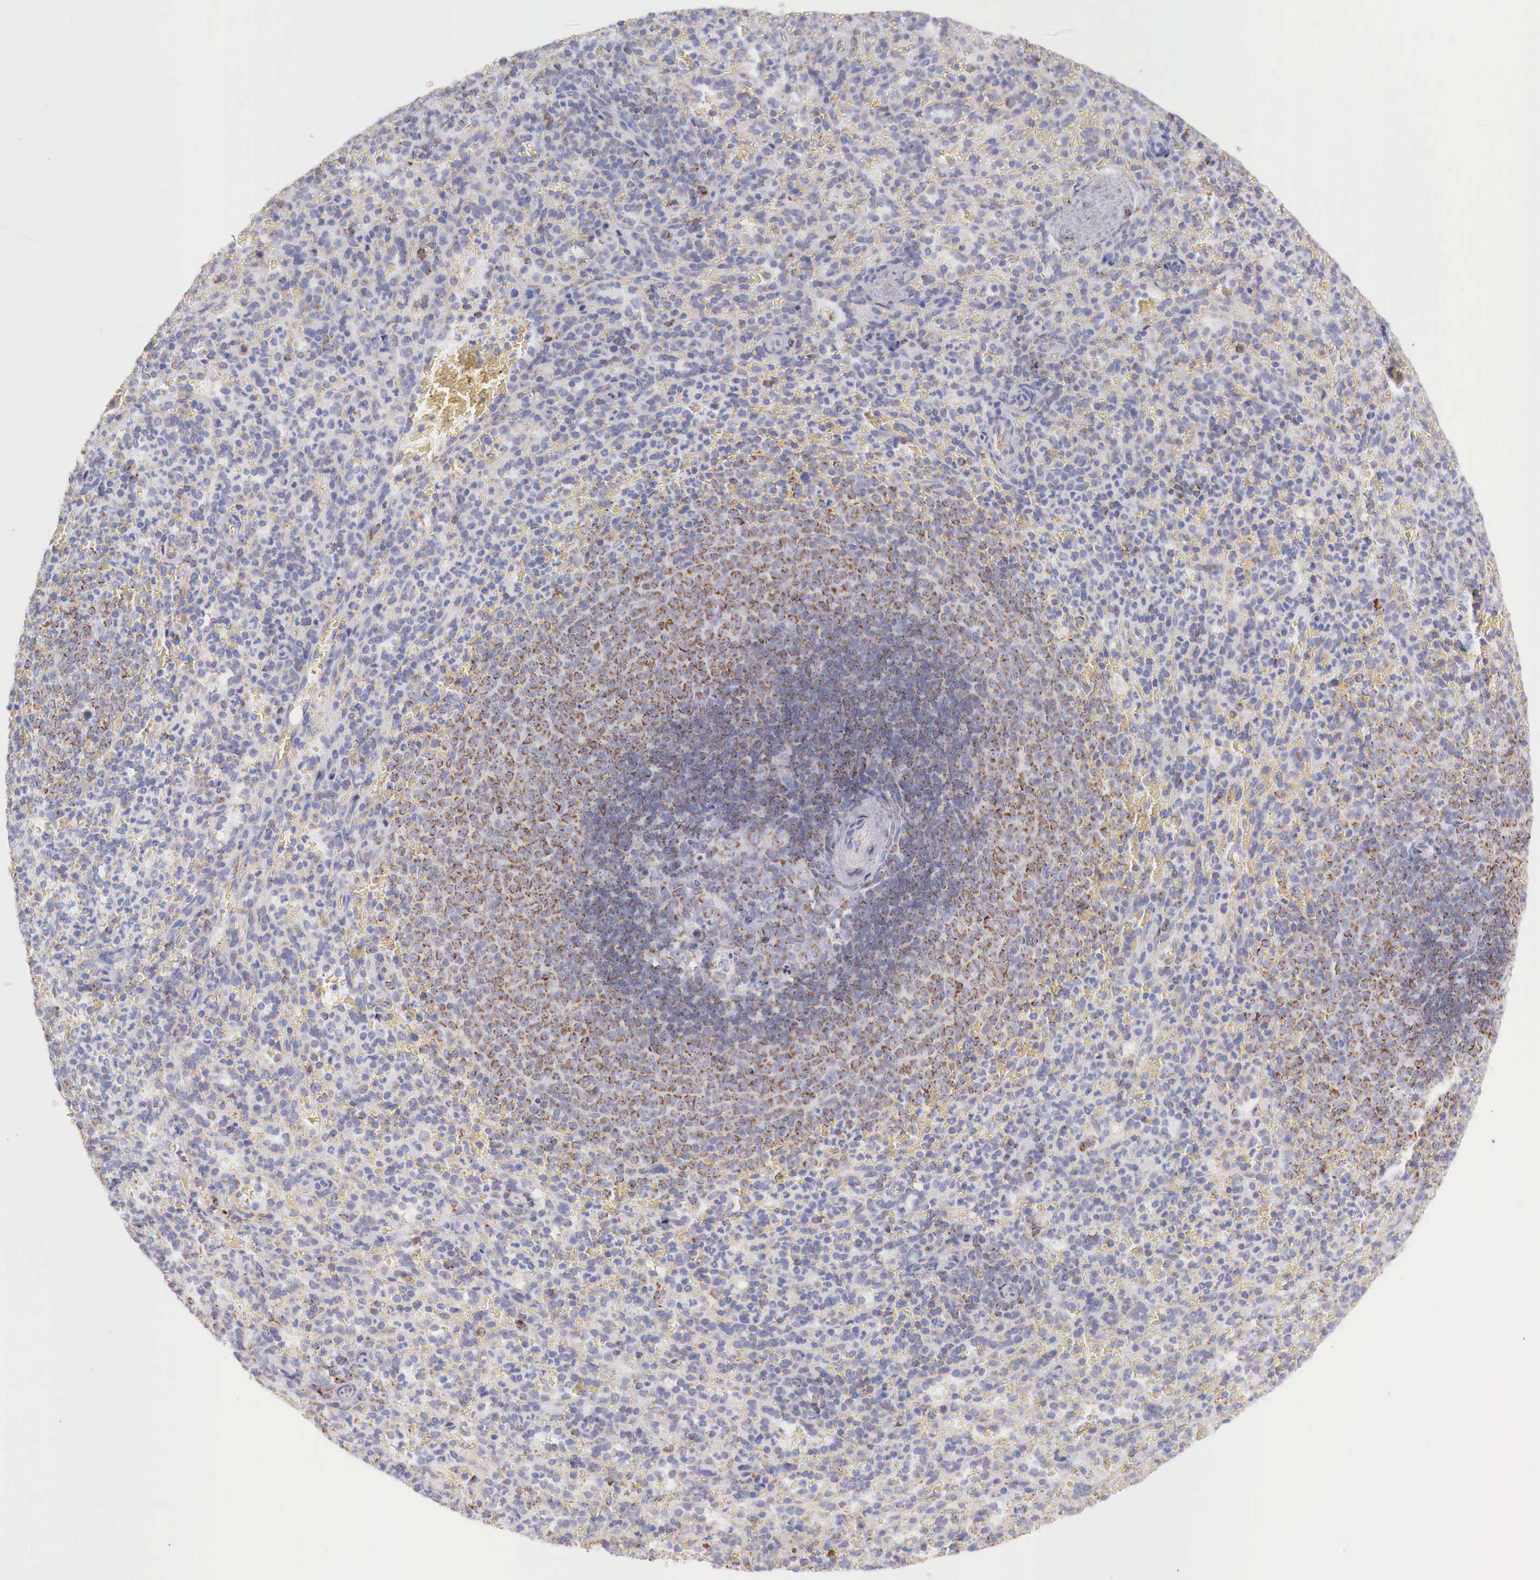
{"staining": {"intensity": "moderate", "quantity": "<25%", "location": "cytoplasmic/membranous"}, "tissue": "spleen", "cell_type": "Cells in red pulp", "image_type": "normal", "snomed": [{"axis": "morphology", "description": "Normal tissue, NOS"}, {"axis": "topography", "description": "Spleen"}], "caption": "High-magnification brightfield microscopy of normal spleen stained with DAB (brown) and counterstained with hematoxylin (blue). cells in red pulp exhibit moderate cytoplasmic/membranous positivity is appreciated in about<25% of cells. Immunohistochemistry (ihc) stains the protein in brown and the nuclei are stained blue.", "gene": "IDH3G", "patient": {"sex": "female", "age": 21}}